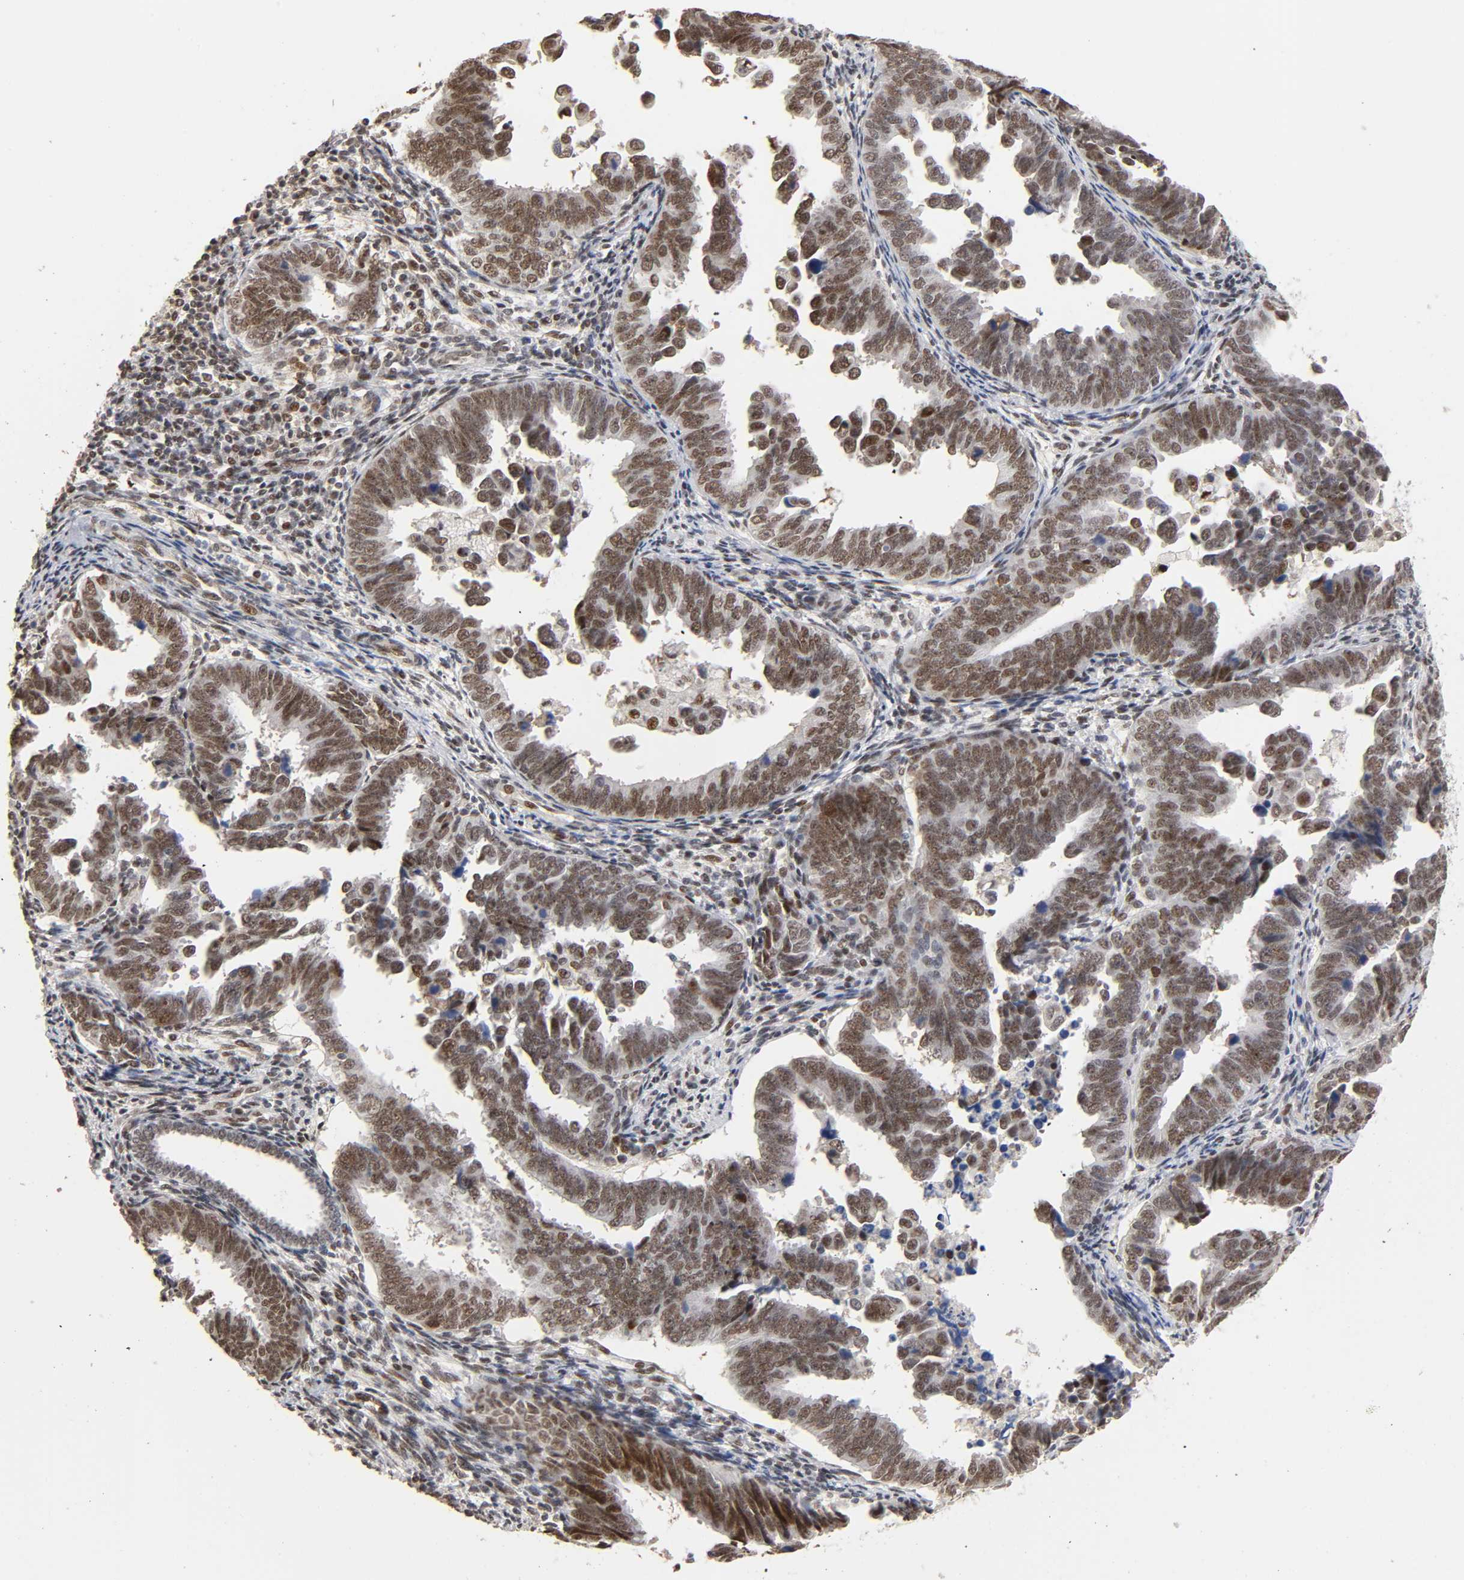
{"staining": {"intensity": "moderate", "quantity": ">75%", "location": "nuclear"}, "tissue": "endometrial cancer", "cell_type": "Tumor cells", "image_type": "cancer", "snomed": [{"axis": "morphology", "description": "Adenocarcinoma, NOS"}, {"axis": "topography", "description": "Endometrium"}], "caption": "Protein staining by IHC demonstrates moderate nuclear positivity in about >75% of tumor cells in adenocarcinoma (endometrial).", "gene": "TP53RK", "patient": {"sex": "female", "age": 75}}